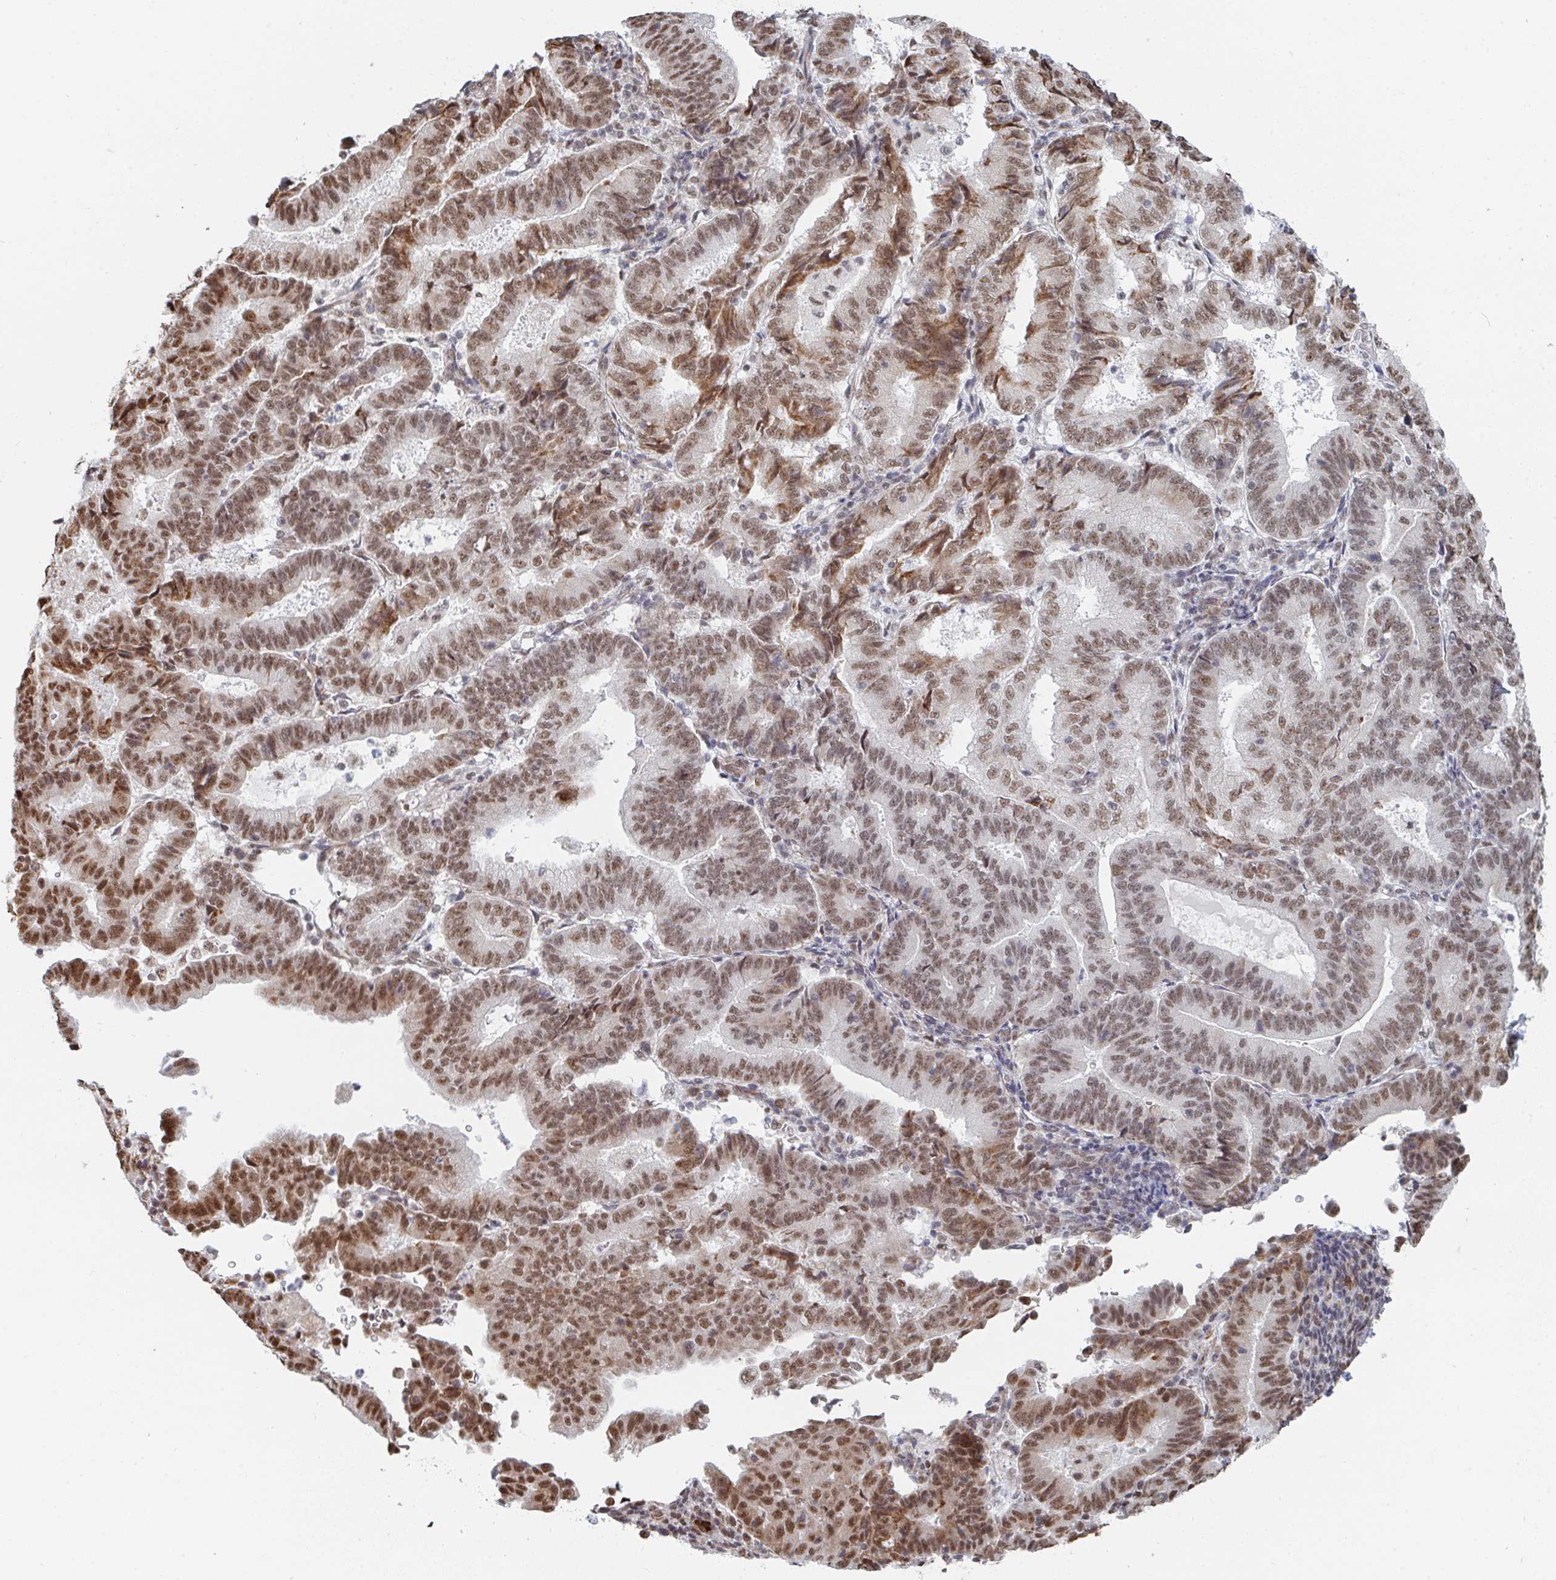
{"staining": {"intensity": "moderate", "quantity": ">75%", "location": "nuclear"}, "tissue": "endometrial cancer", "cell_type": "Tumor cells", "image_type": "cancer", "snomed": [{"axis": "morphology", "description": "Adenocarcinoma, NOS"}, {"axis": "topography", "description": "Endometrium"}], "caption": "Immunohistochemical staining of human endometrial cancer exhibits medium levels of moderate nuclear expression in approximately >75% of tumor cells.", "gene": "MBNL1", "patient": {"sex": "female", "age": 70}}